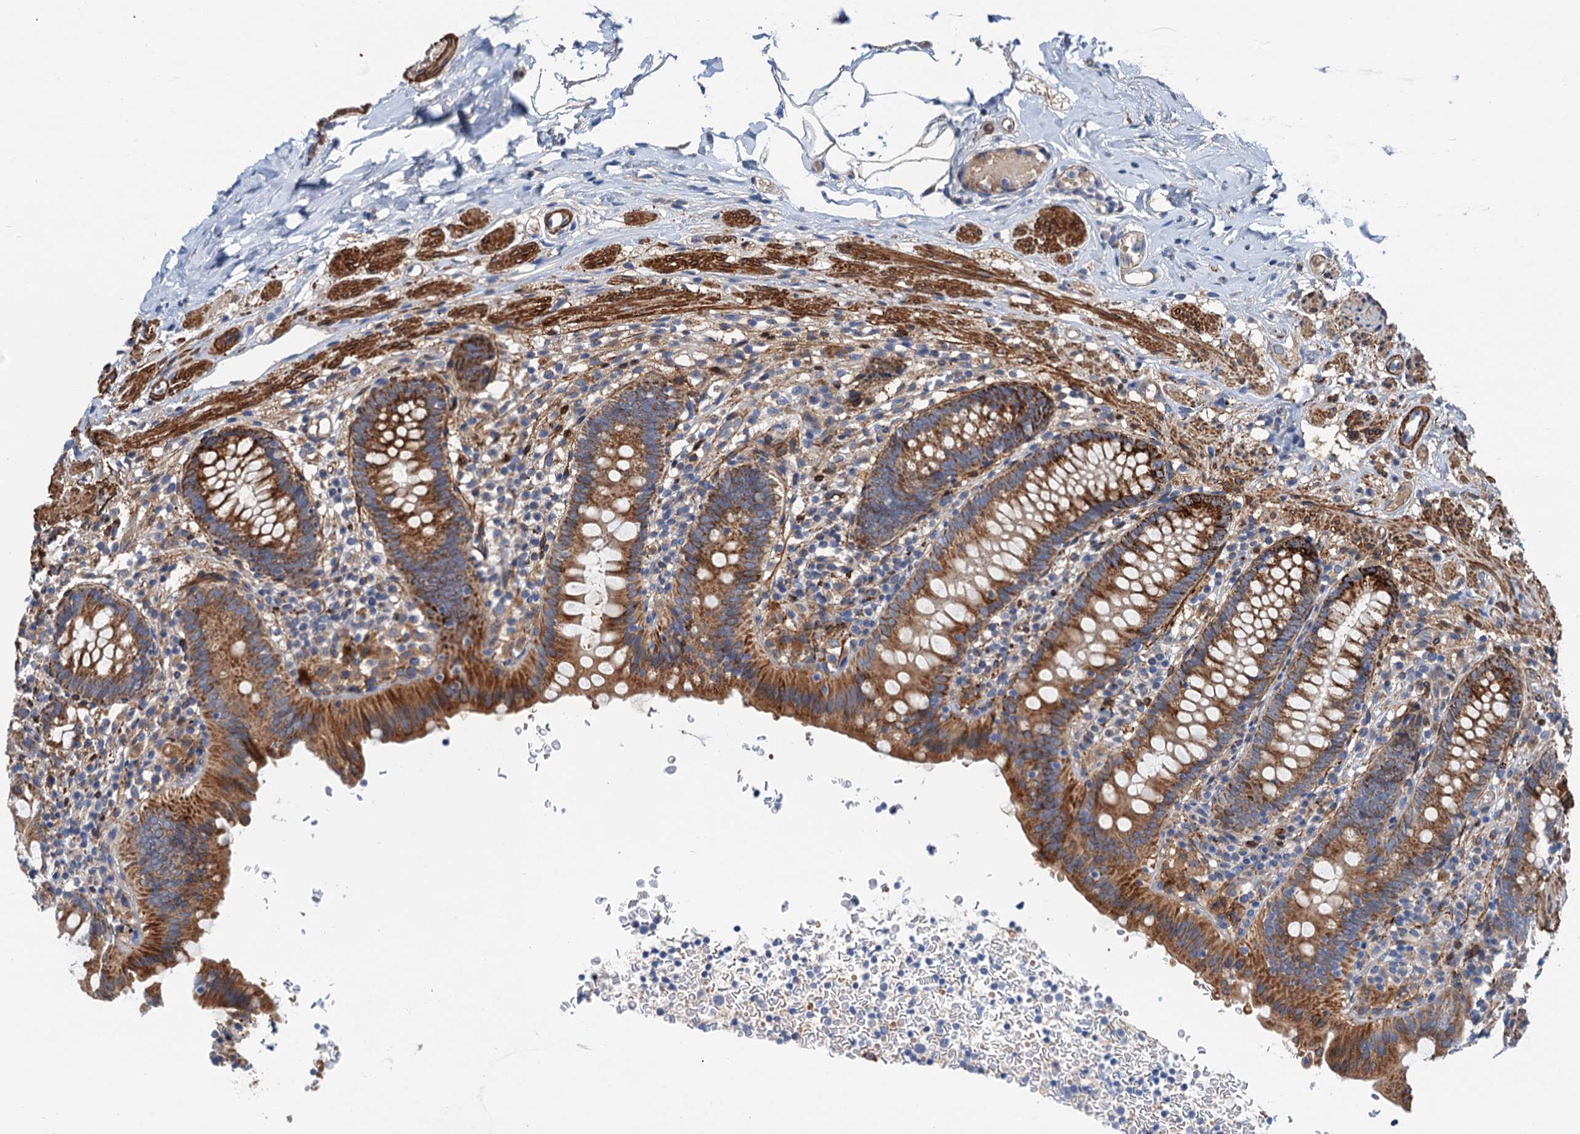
{"staining": {"intensity": "moderate", "quantity": ">75%", "location": "cytoplasmic/membranous"}, "tissue": "appendix", "cell_type": "Glandular cells", "image_type": "normal", "snomed": [{"axis": "morphology", "description": "Normal tissue, NOS"}, {"axis": "topography", "description": "Appendix"}], "caption": "The image displays immunohistochemical staining of unremarkable appendix. There is moderate cytoplasmic/membranous staining is appreciated in approximately >75% of glandular cells.", "gene": "CSTPP1", "patient": {"sex": "male", "age": 55}}